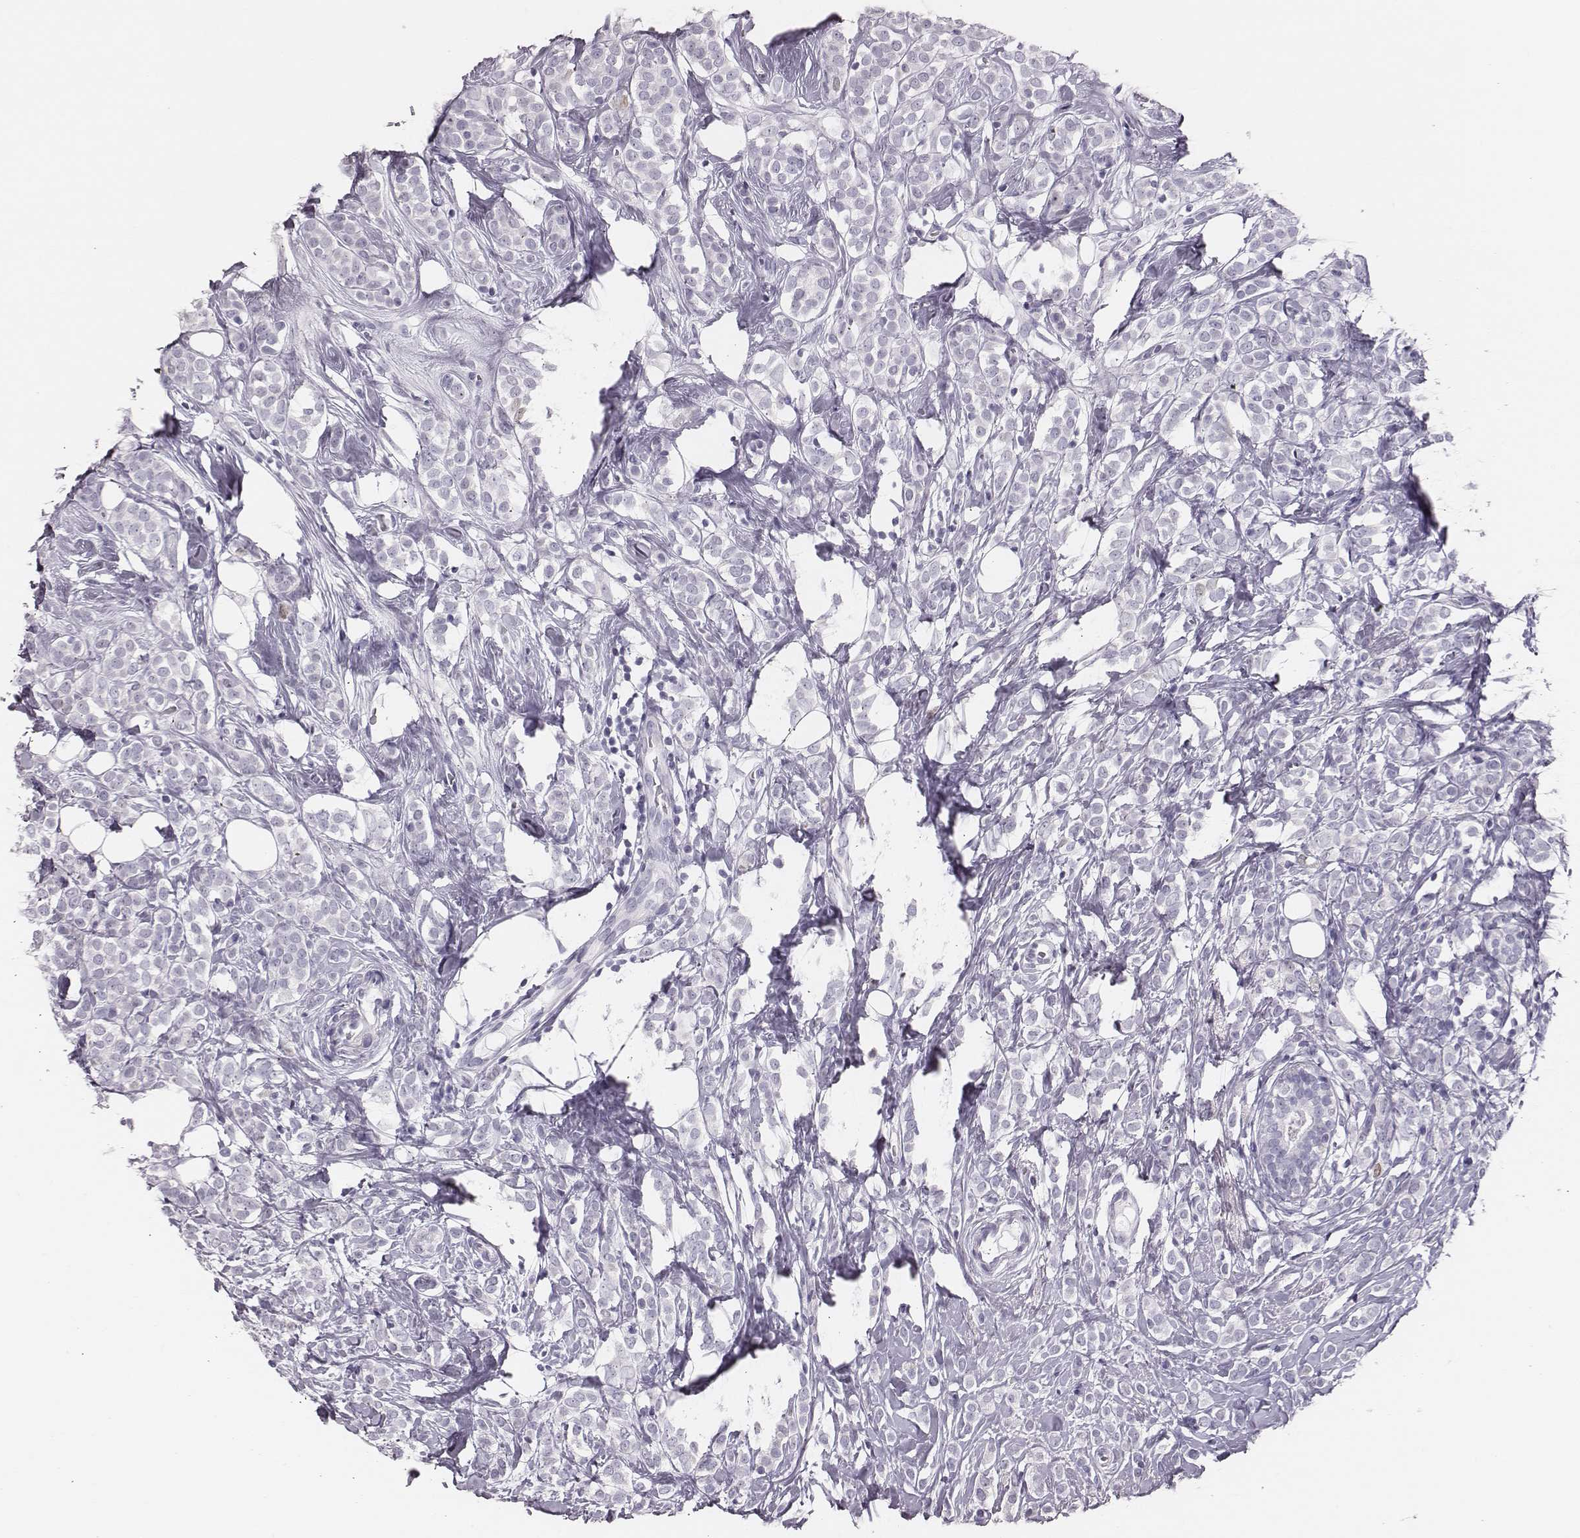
{"staining": {"intensity": "negative", "quantity": "none", "location": "none"}, "tissue": "breast cancer", "cell_type": "Tumor cells", "image_type": "cancer", "snomed": [{"axis": "morphology", "description": "Lobular carcinoma"}, {"axis": "topography", "description": "Breast"}], "caption": "High power microscopy micrograph of an immunohistochemistry histopathology image of breast cancer (lobular carcinoma), revealing no significant staining in tumor cells.", "gene": "H1-6", "patient": {"sex": "female", "age": 49}}